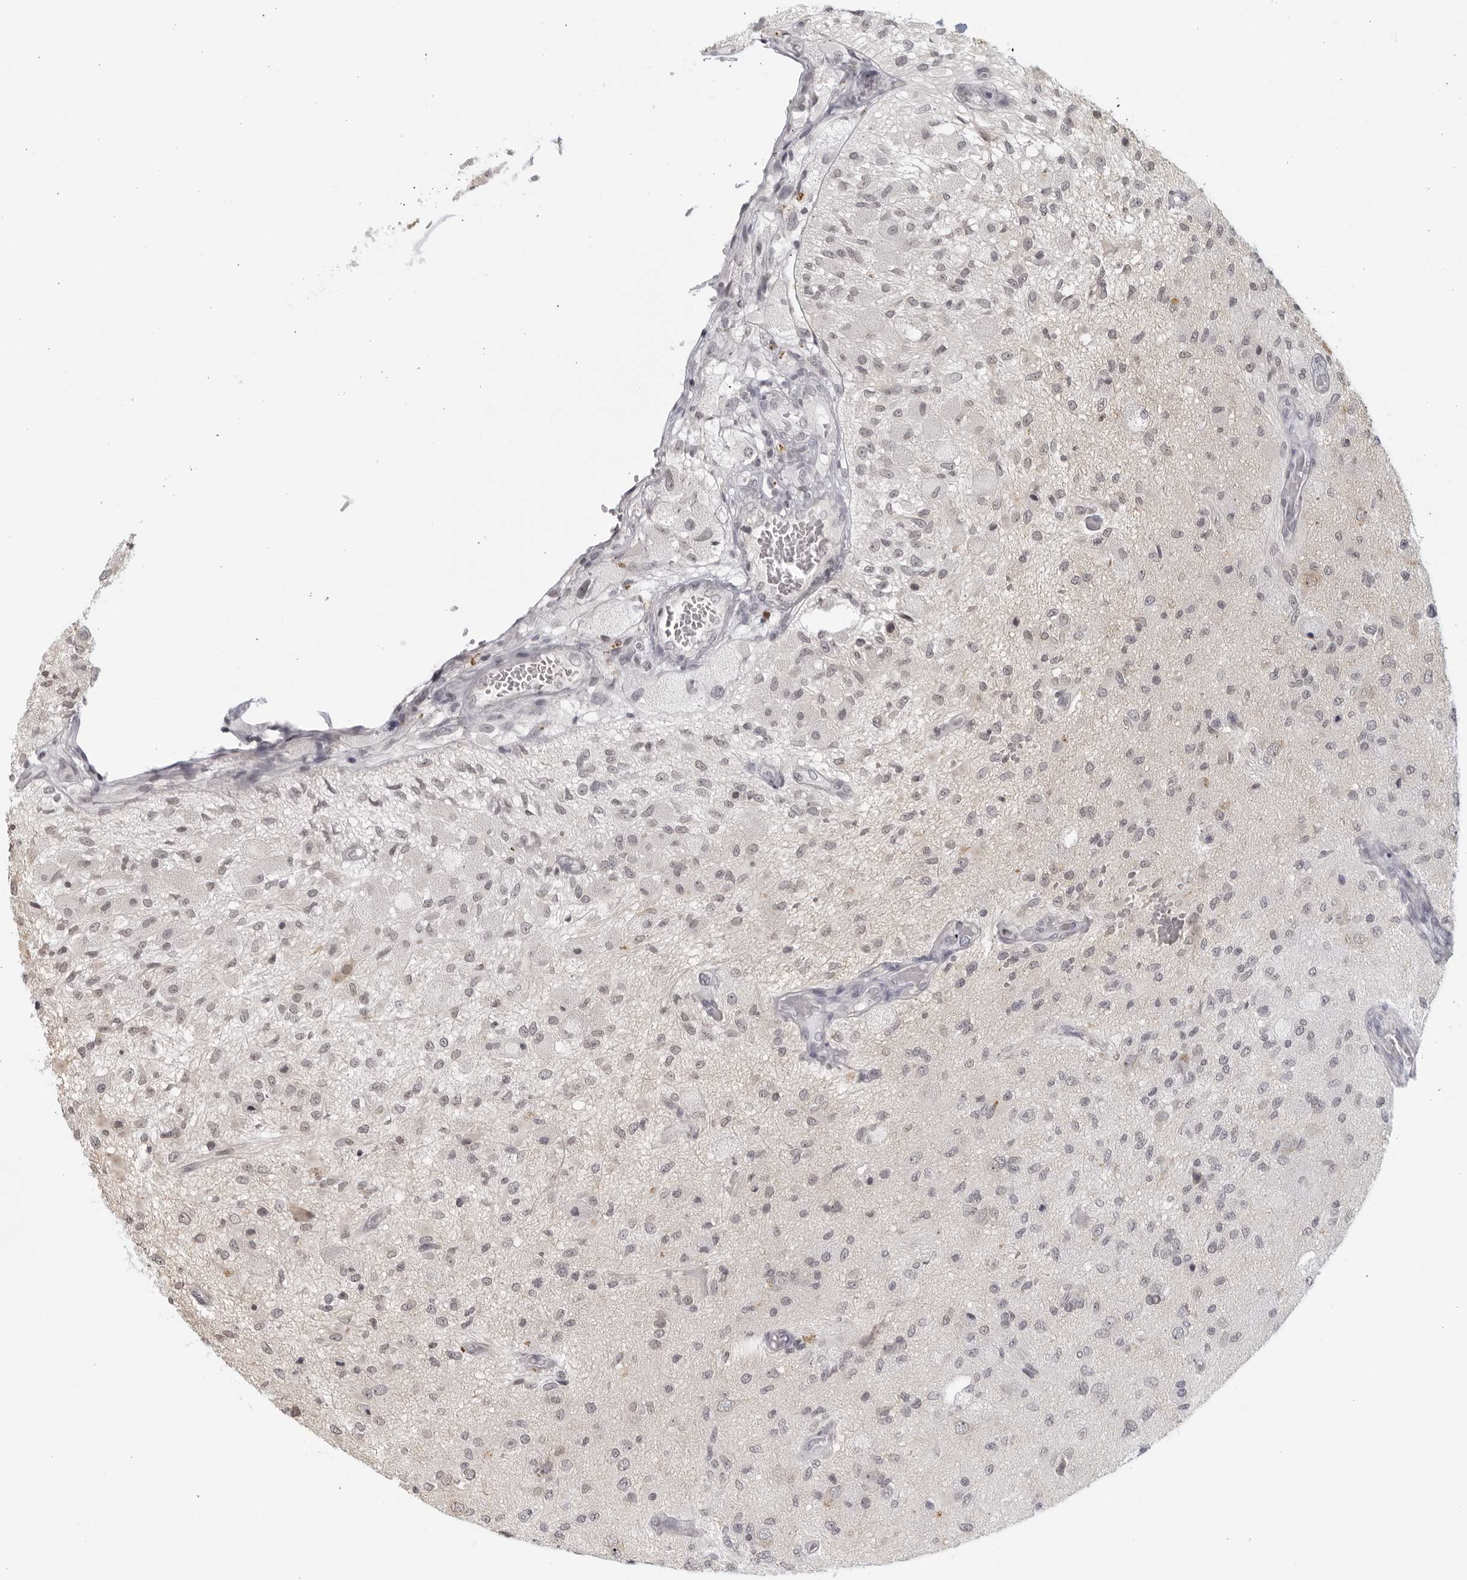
{"staining": {"intensity": "negative", "quantity": "none", "location": "none"}, "tissue": "glioma", "cell_type": "Tumor cells", "image_type": "cancer", "snomed": [{"axis": "morphology", "description": "Normal tissue, NOS"}, {"axis": "morphology", "description": "Glioma, malignant, High grade"}, {"axis": "topography", "description": "Cerebral cortex"}], "caption": "Malignant high-grade glioma was stained to show a protein in brown. There is no significant staining in tumor cells. The staining is performed using DAB brown chromogen with nuclei counter-stained in using hematoxylin.", "gene": "RAB11FIP3", "patient": {"sex": "male", "age": 77}}